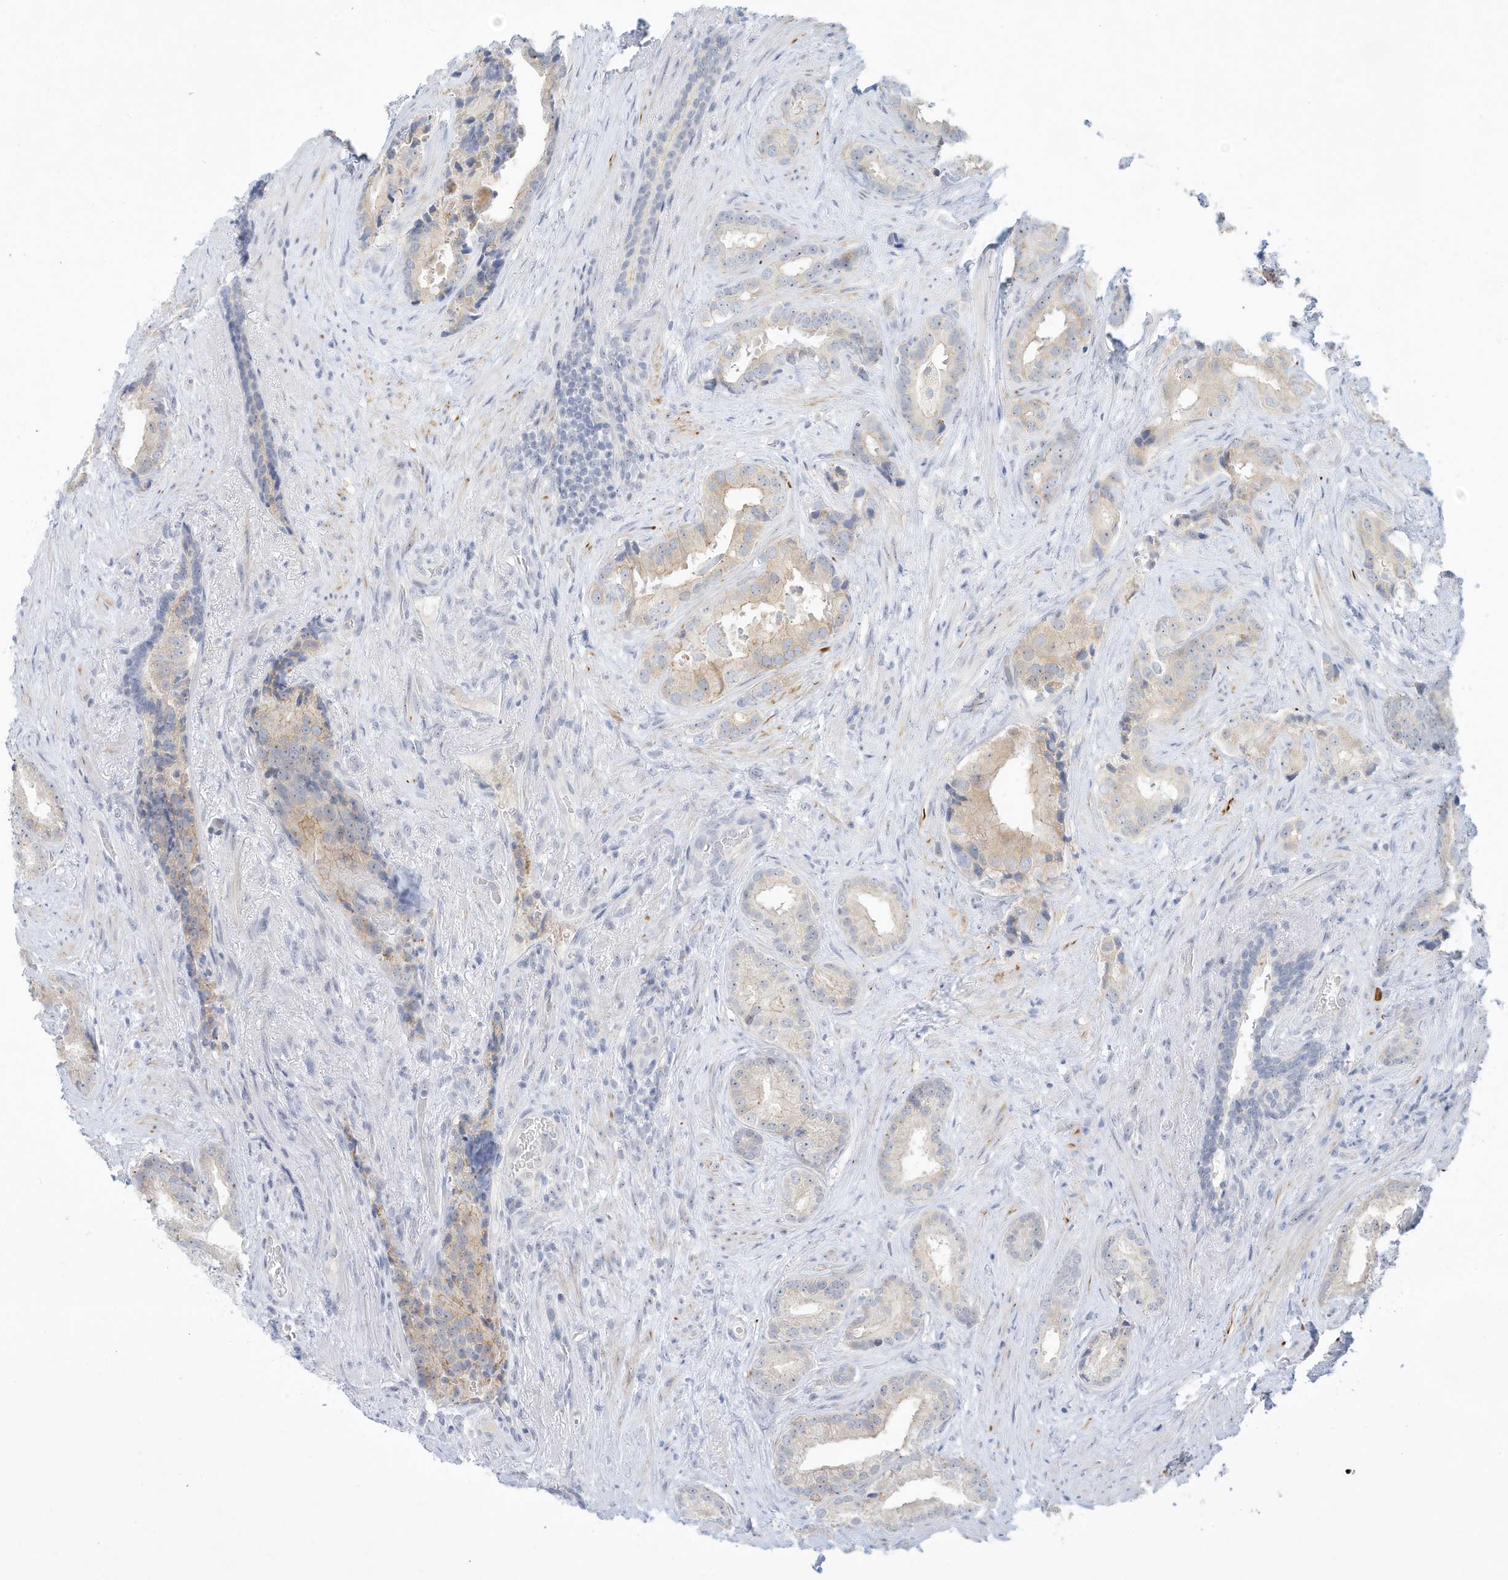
{"staining": {"intensity": "weak", "quantity": "<25%", "location": "cytoplasmic/membranous"}, "tissue": "prostate cancer", "cell_type": "Tumor cells", "image_type": "cancer", "snomed": [{"axis": "morphology", "description": "Adenocarcinoma, Low grade"}, {"axis": "topography", "description": "Prostate"}], "caption": "The immunohistochemistry (IHC) image has no significant positivity in tumor cells of prostate cancer tissue. (DAB (3,3'-diaminobenzidine) immunohistochemistry (IHC) with hematoxylin counter stain).", "gene": "PAK6", "patient": {"sex": "male", "age": 71}}